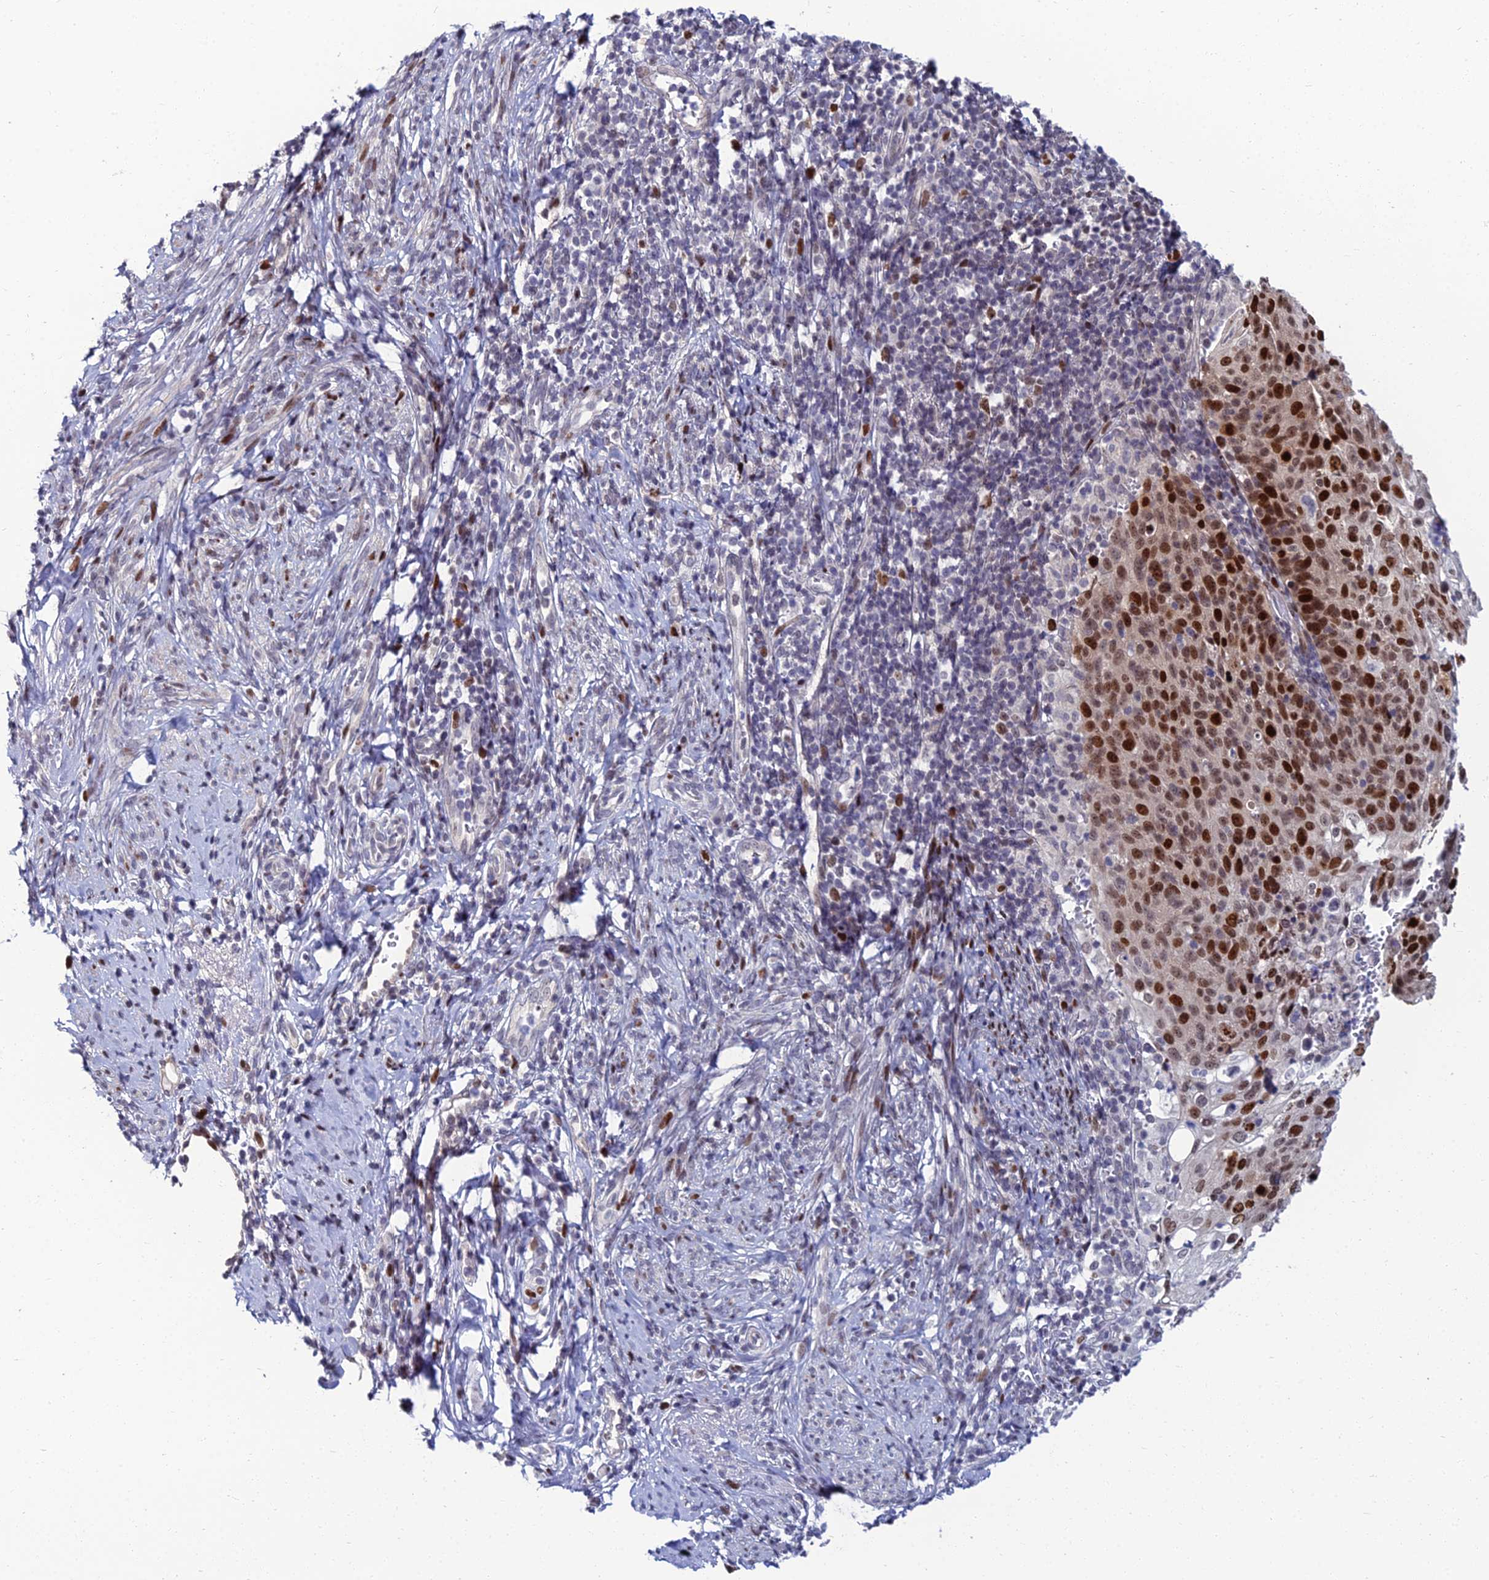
{"staining": {"intensity": "strong", "quantity": "25%-75%", "location": "nuclear"}, "tissue": "cervical cancer", "cell_type": "Tumor cells", "image_type": "cancer", "snomed": [{"axis": "morphology", "description": "Squamous cell carcinoma, NOS"}, {"axis": "topography", "description": "Cervix"}], "caption": "Protein expression analysis of cervical squamous cell carcinoma shows strong nuclear positivity in about 25%-75% of tumor cells.", "gene": "TAF9B", "patient": {"sex": "female", "age": 70}}